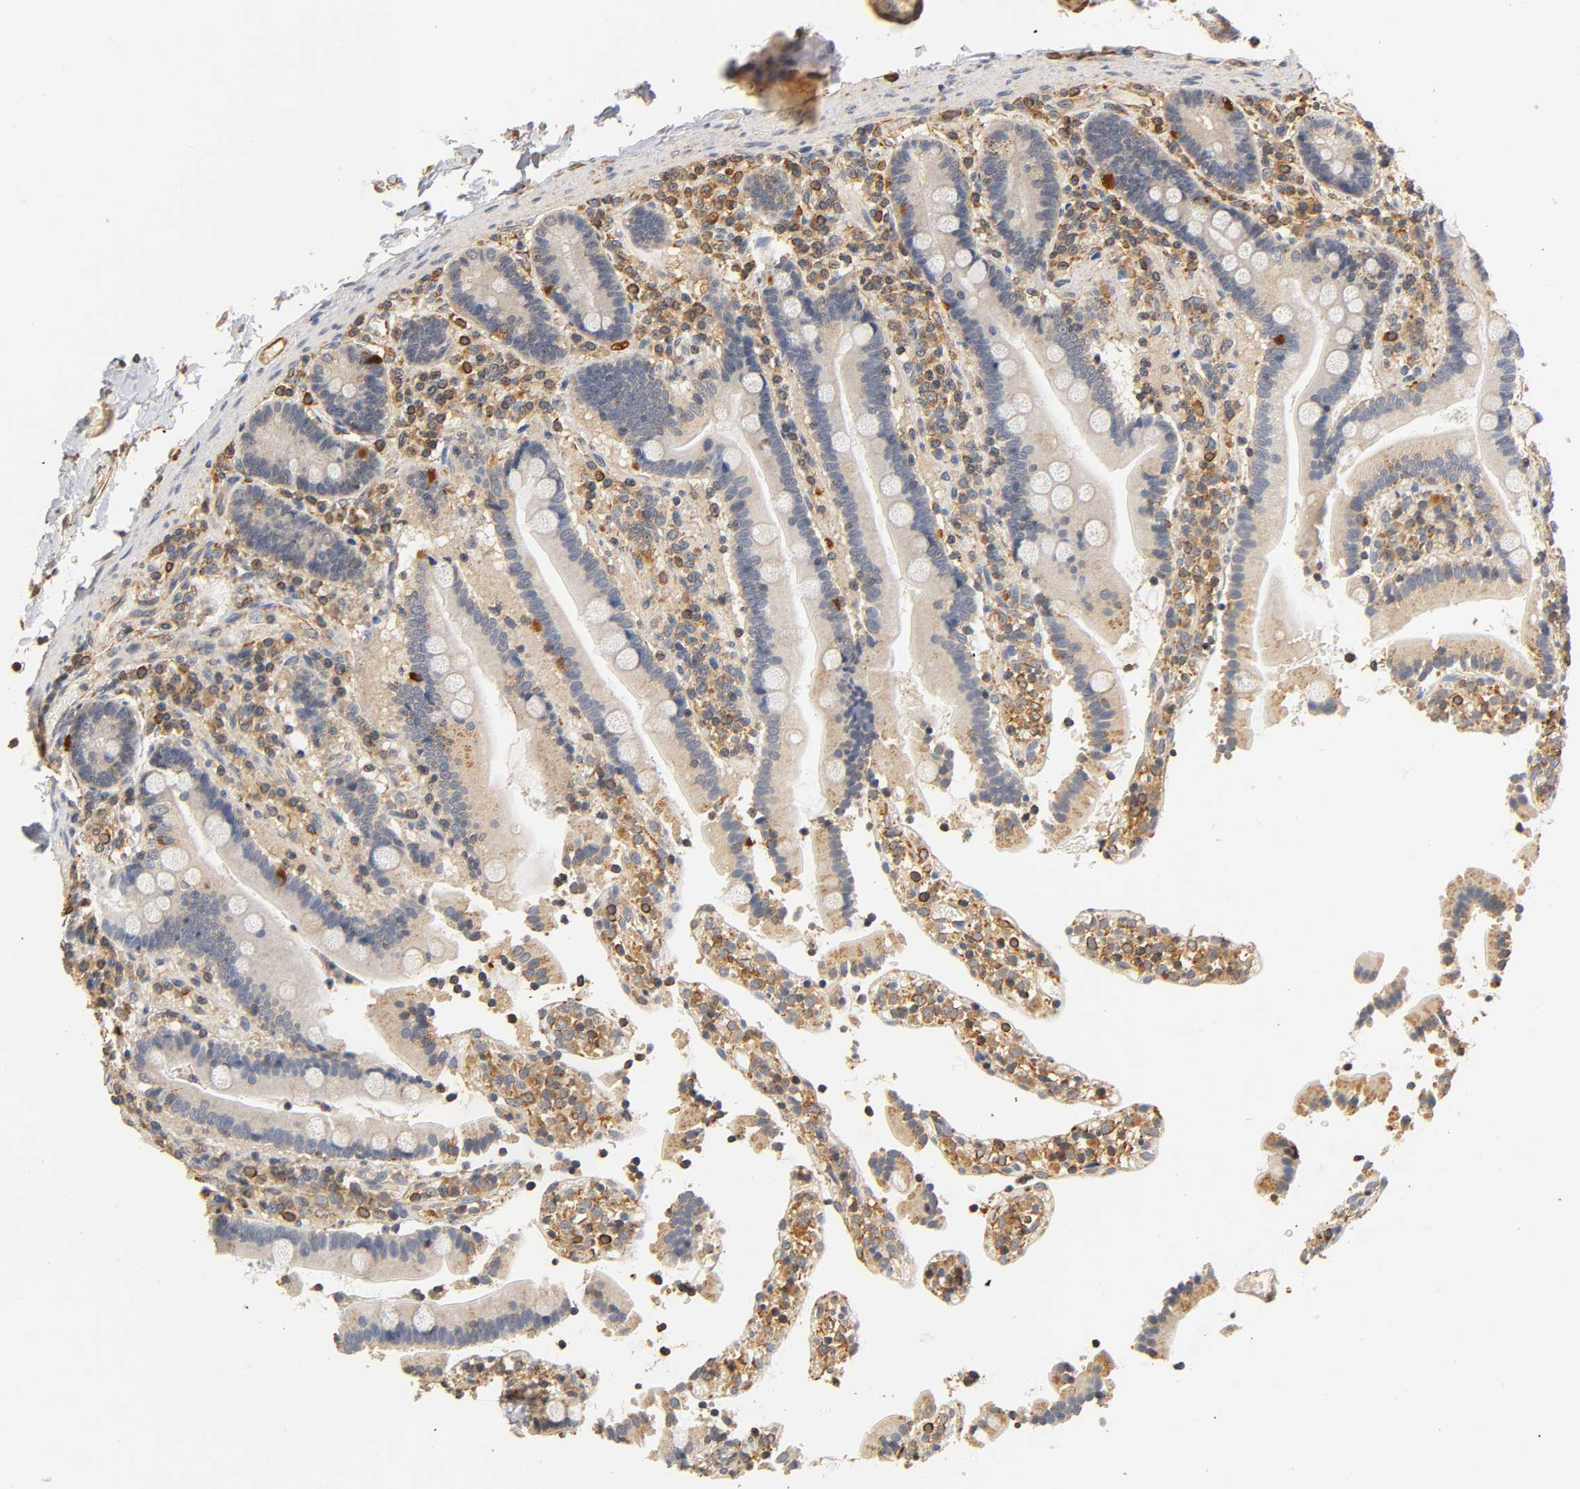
{"staining": {"intensity": "strong", "quantity": ">75%", "location": "cytoplasmic/membranous"}, "tissue": "duodenum", "cell_type": "Glandular cells", "image_type": "normal", "snomed": [{"axis": "morphology", "description": "Normal tissue, NOS"}, {"axis": "topography", "description": "Duodenum"}], "caption": "IHC micrograph of normal duodenum: duodenum stained using immunohistochemistry exhibits high levels of strong protein expression localized specifically in the cytoplasmic/membranous of glandular cells, appearing as a cytoplasmic/membranous brown color.", "gene": "SCAP", "patient": {"sex": "female", "age": 53}}